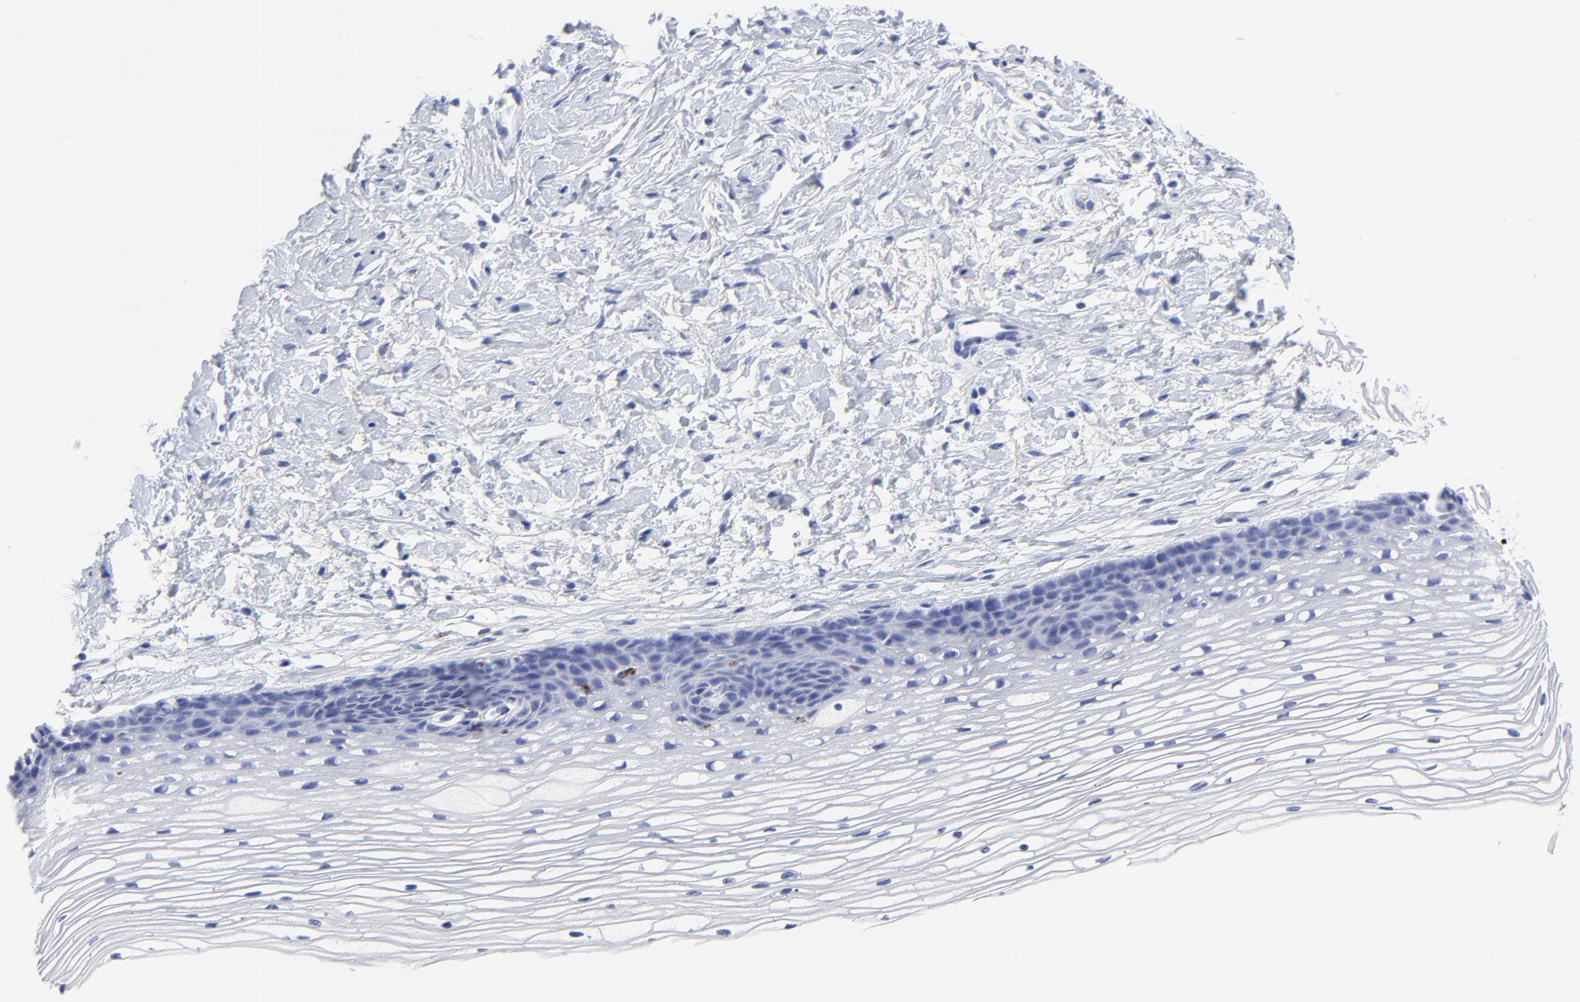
{"staining": {"intensity": "negative", "quantity": "none", "location": "none"}, "tissue": "cervix", "cell_type": "Glandular cells", "image_type": "normal", "snomed": [{"axis": "morphology", "description": "Normal tissue, NOS"}, {"axis": "topography", "description": "Cervix"}], "caption": "Glandular cells are negative for protein expression in benign human cervix. The staining is performed using DAB brown chromogen with nuclei counter-stained in using hematoxylin.", "gene": "CPVL", "patient": {"sex": "female", "age": 77}}